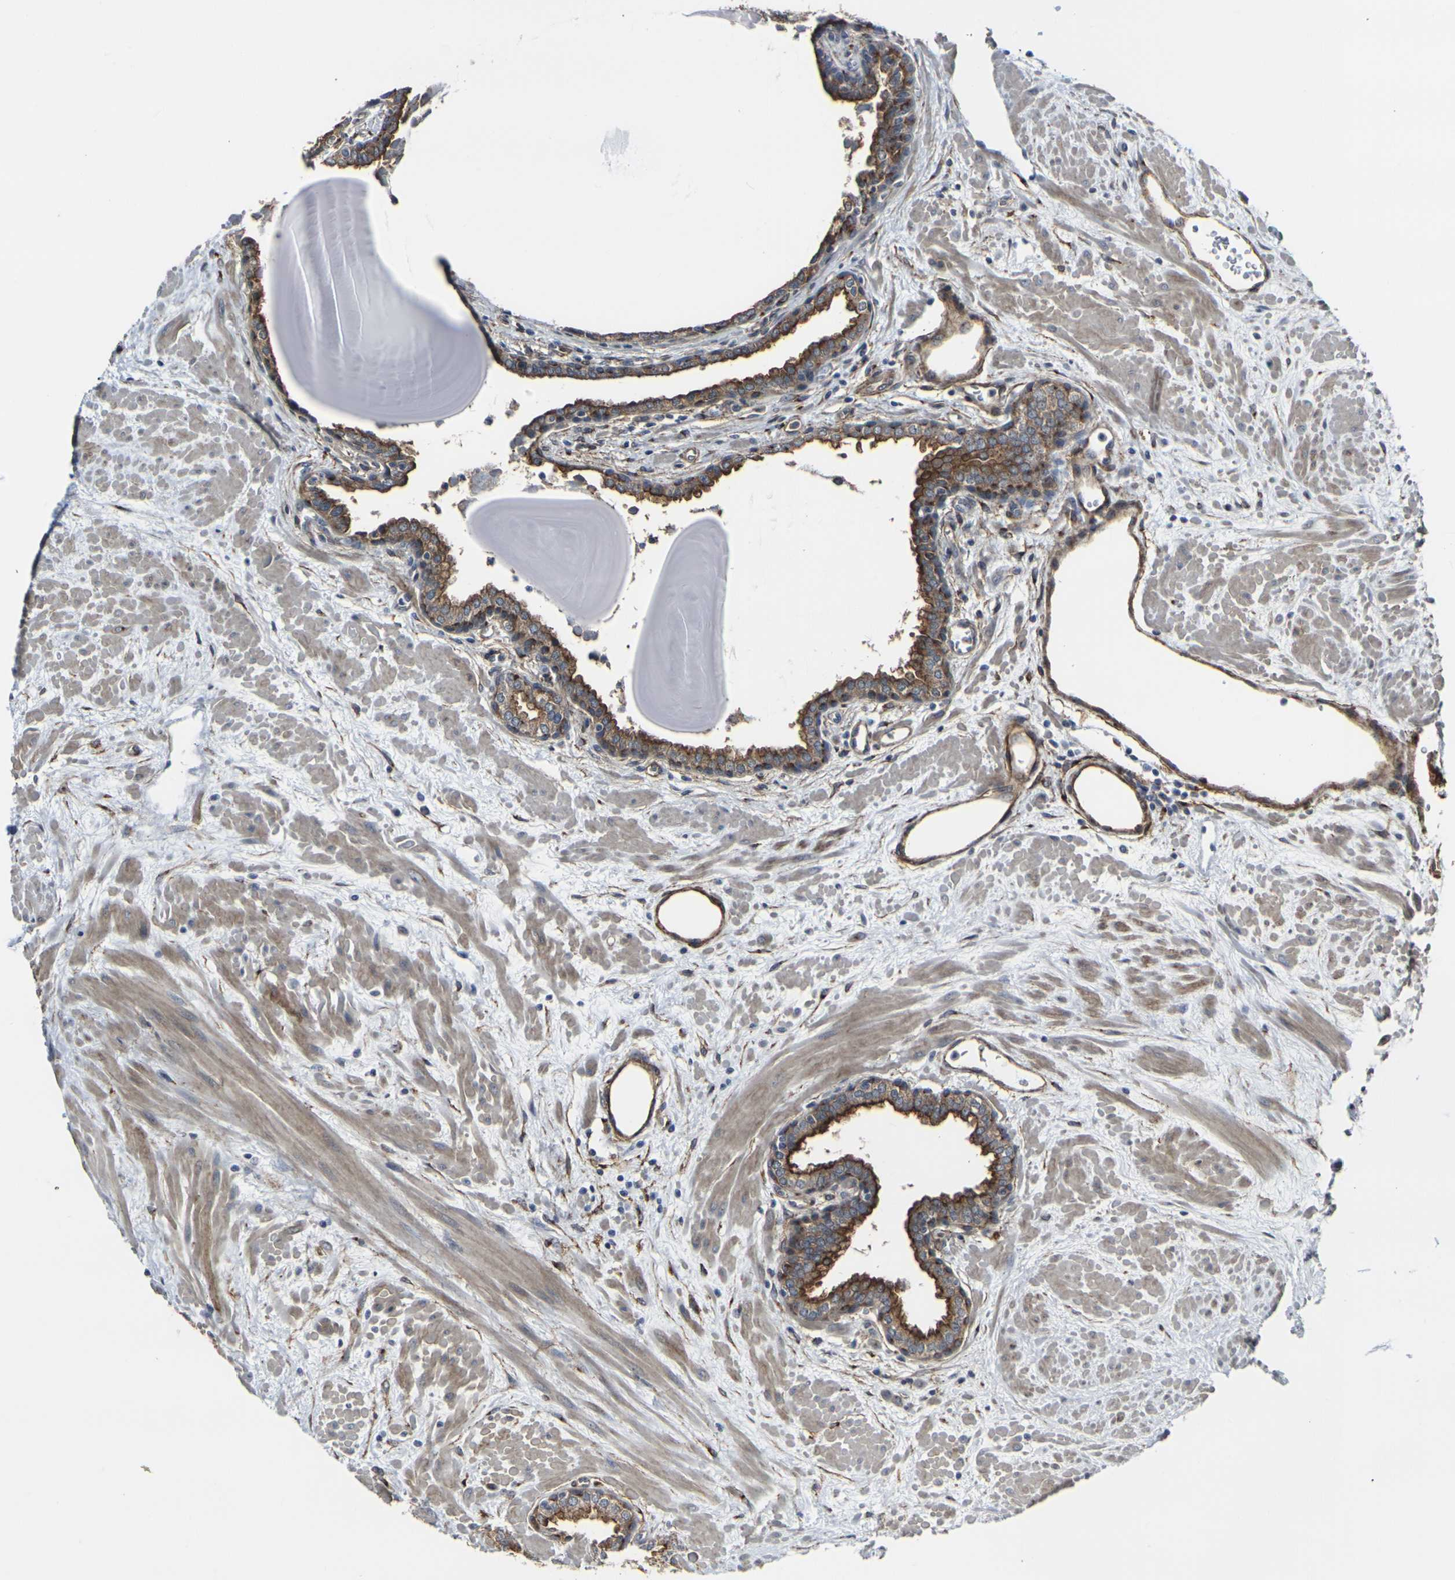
{"staining": {"intensity": "strong", "quantity": ">75%", "location": "cytoplasmic/membranous"}, "tissue": "prostate", "cell_type": "Glandular cells", "image_type": "normal", "snomed": [{"axis": "morphology", "description": "Normal tissue, NOS"}, {"axis": "topography", "description": "Prostate"}], "caption": "A brown stain labels strong cytoplasmic/membranous expression of a protein in glandular cells of benign prostate.", "gene": "MYOF", "patient": {"sex": "male", "age": 51}}